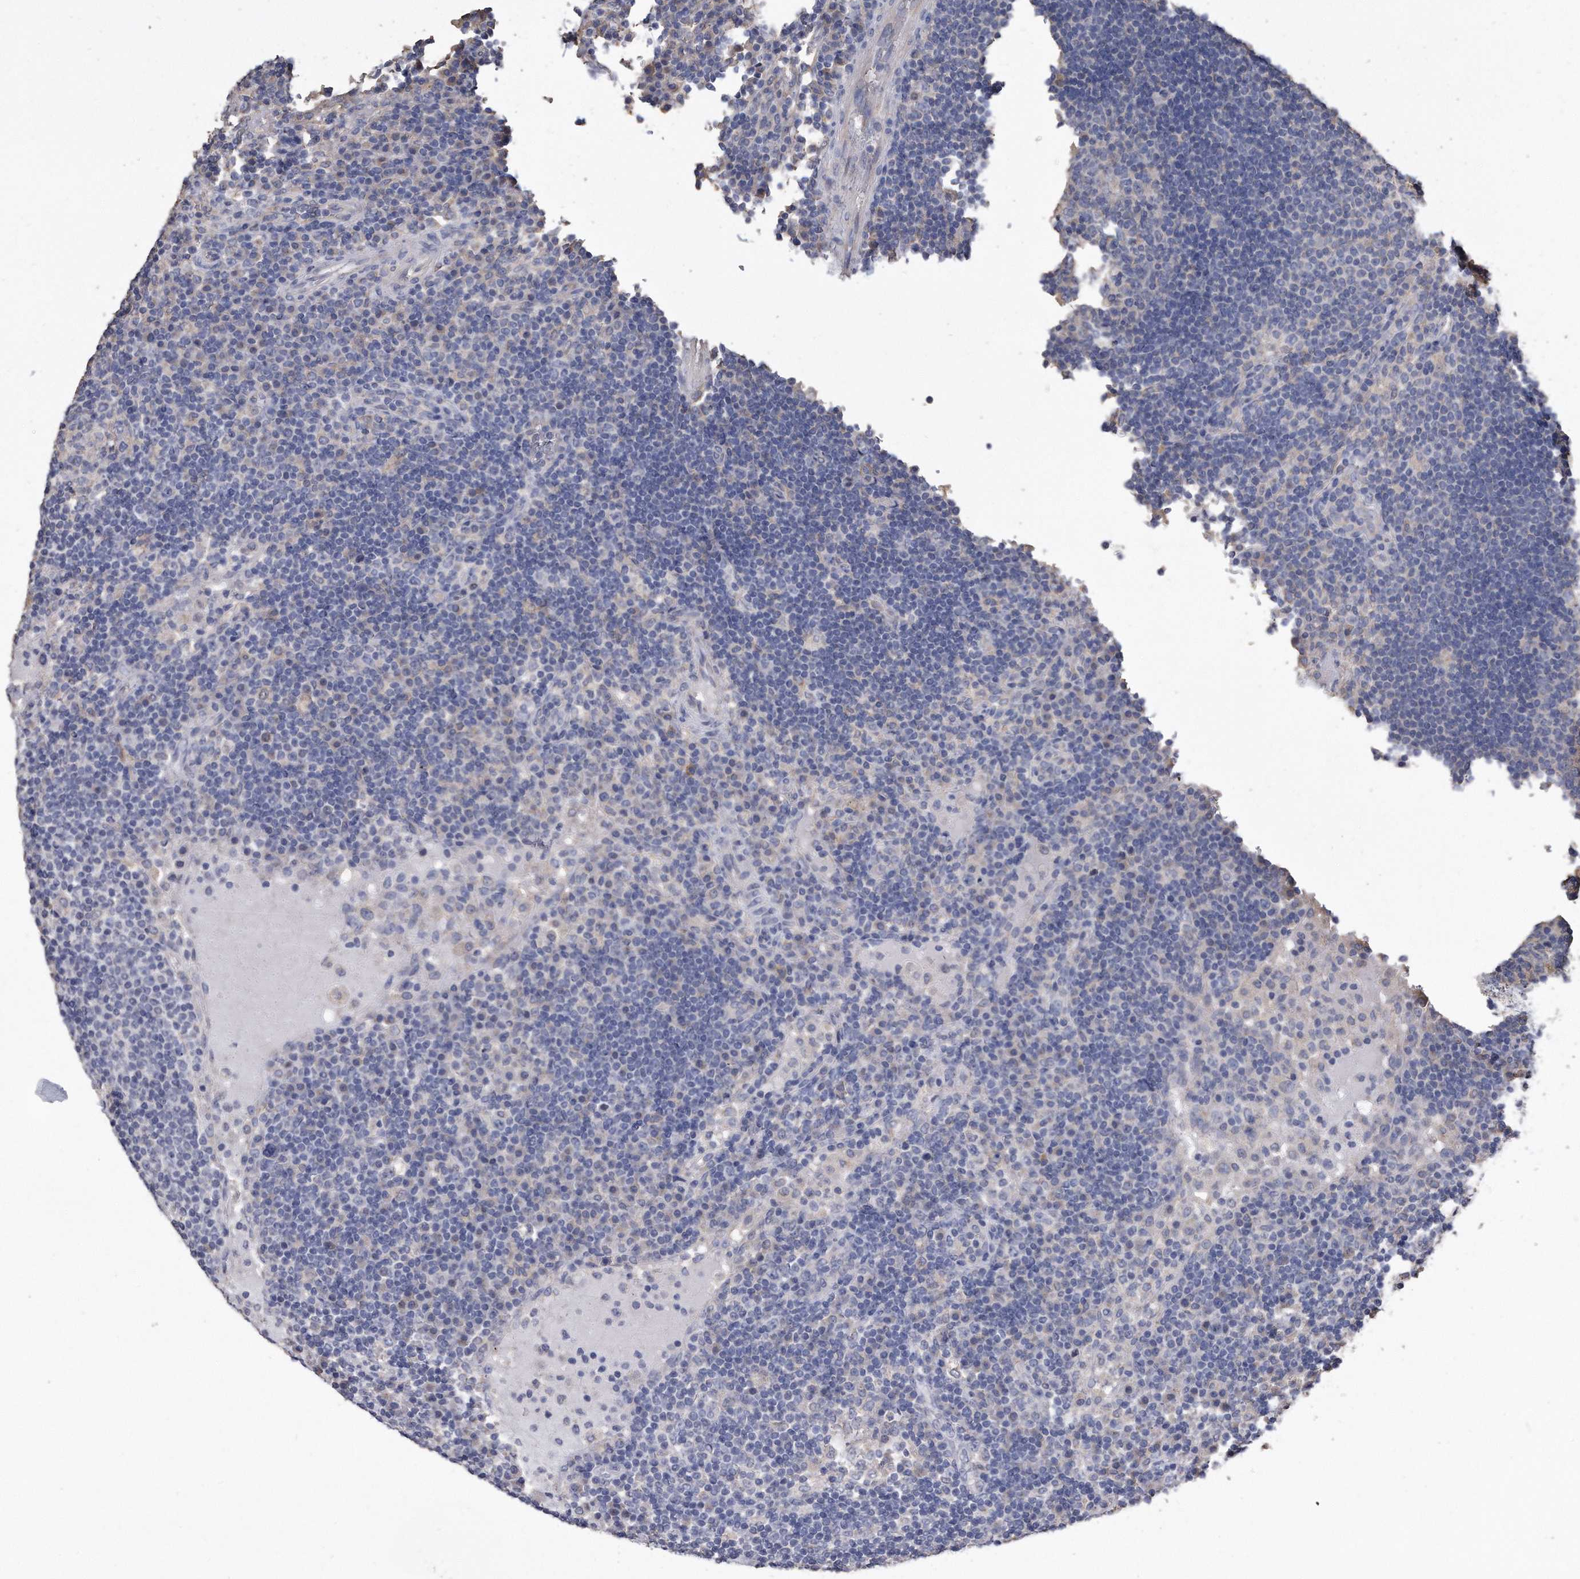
{"staining": {"intensity": "negative", "quantity": "none", "location": "none"}, "tissue": "lymph node", "cell_type": "Germinal center cells", "image_type": "normal", "snomed": [{"axis": "morphology", "description": "Normal tissue, NOS"}, {"axis": "topography", "description": "Lymph node"}], "caption": "Unremarkable lymph node was stained to show a protein in brown. There is no significant expression in germinal center cells. (Brightfield microscopy of DAB (3,3'-diaminobenzidine) IHC at high magnification).", "gene": "CDCP1", "patient": {"sex": "female", "age": 53}}